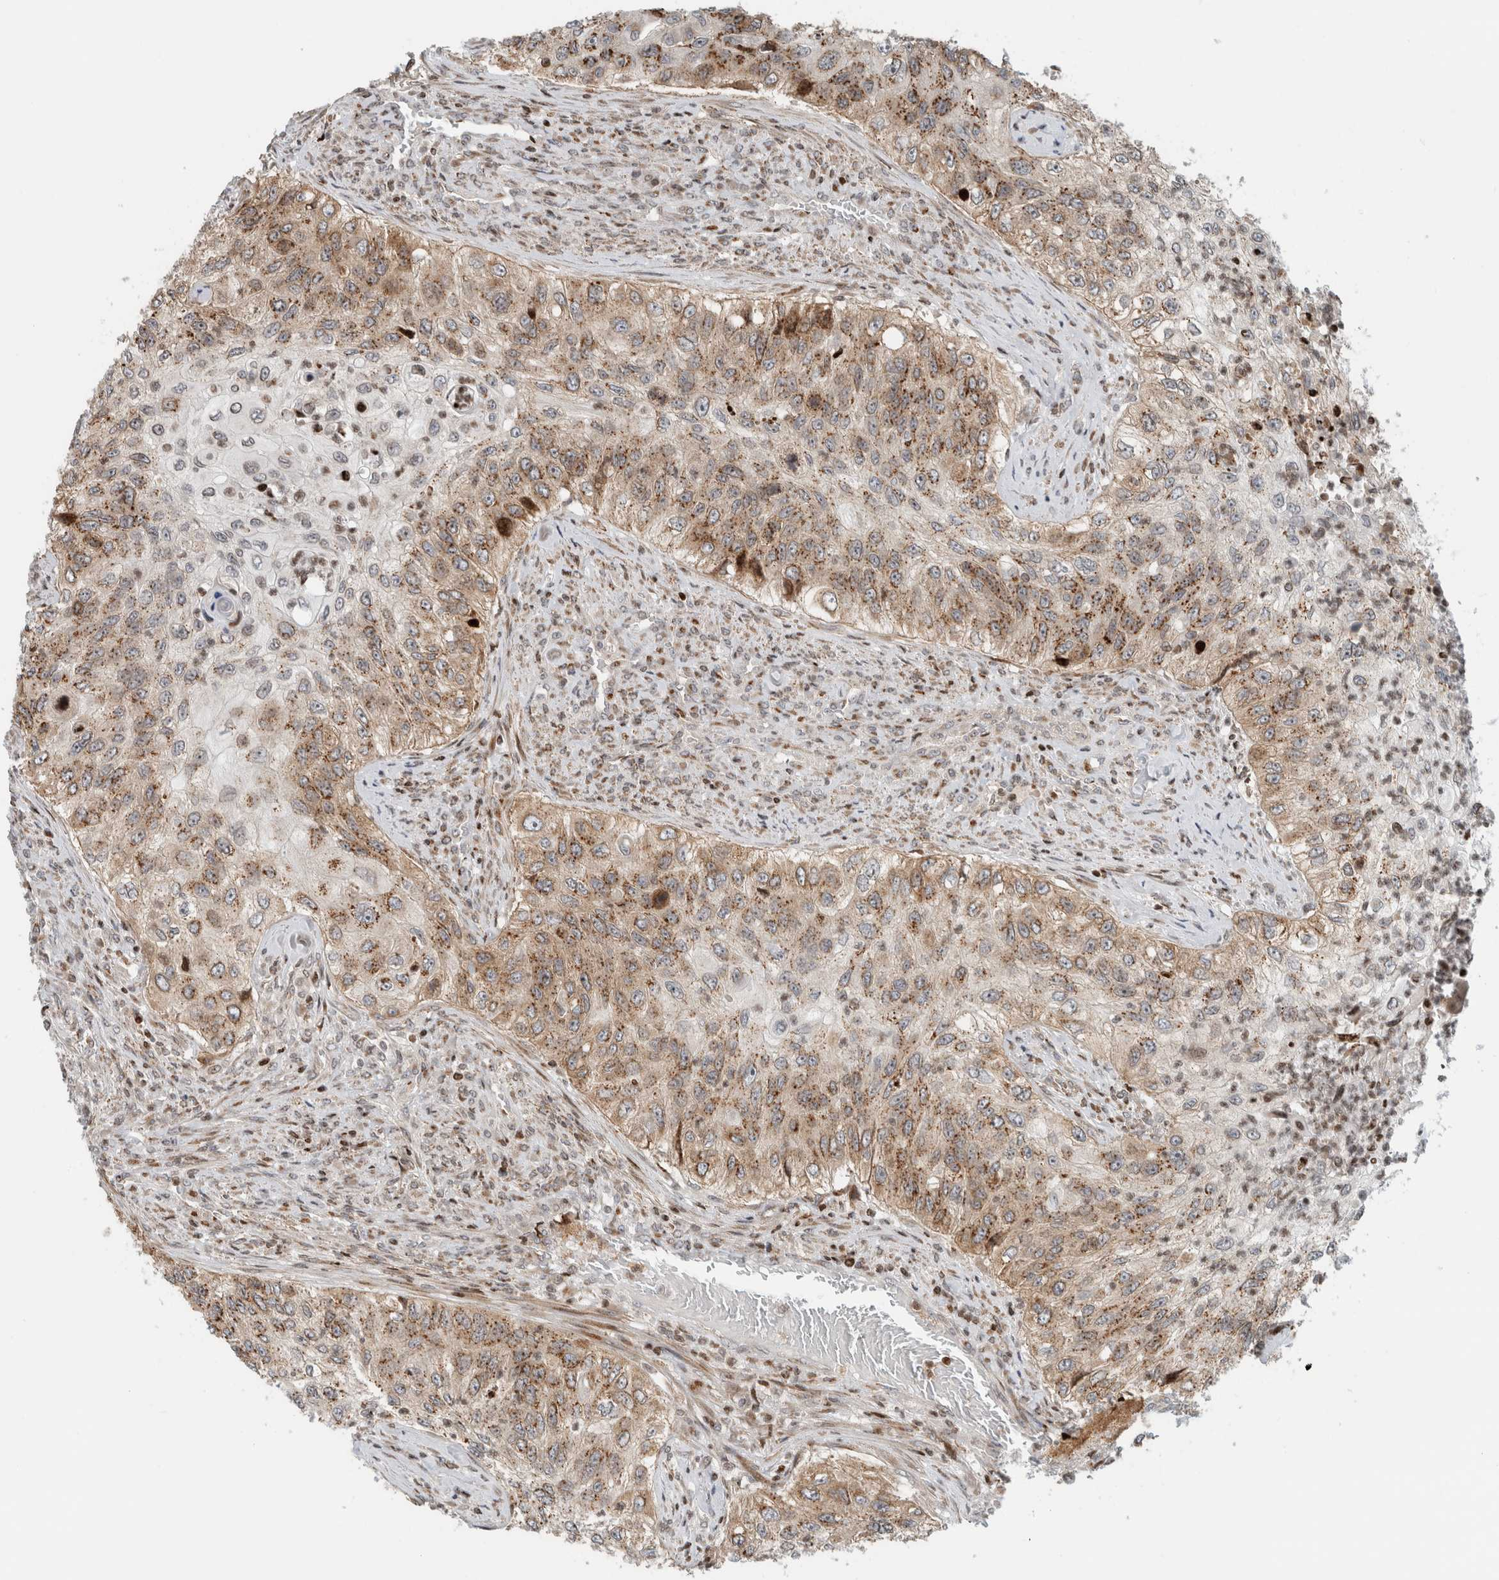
{"staining": {"intensity": "moderate", "quantity": ">75%", "location": "cytoplasmic/membranous"}, "tissue": "urothelial cancer", "cell_type": "Tumor cells", "image_type": "cancer", "snomed": [{"axis": "morphology", "description": "Urothelial carcinoma, High grade"}, {"axis": "topography", "description": "Urinary bladder"}], "caption": "Protein expression analysis of human high-grade urothelial carcinoma reveals moderate cytoplasmic/membranous staining in about >75% of tumor cells. The staining is performed using DAB brown chromogen to label protein expression. The nuclei are counter-stained blue using hematoxylin.", "gene": "GINS4", "patient": {"sex": "female", "age": 60}}